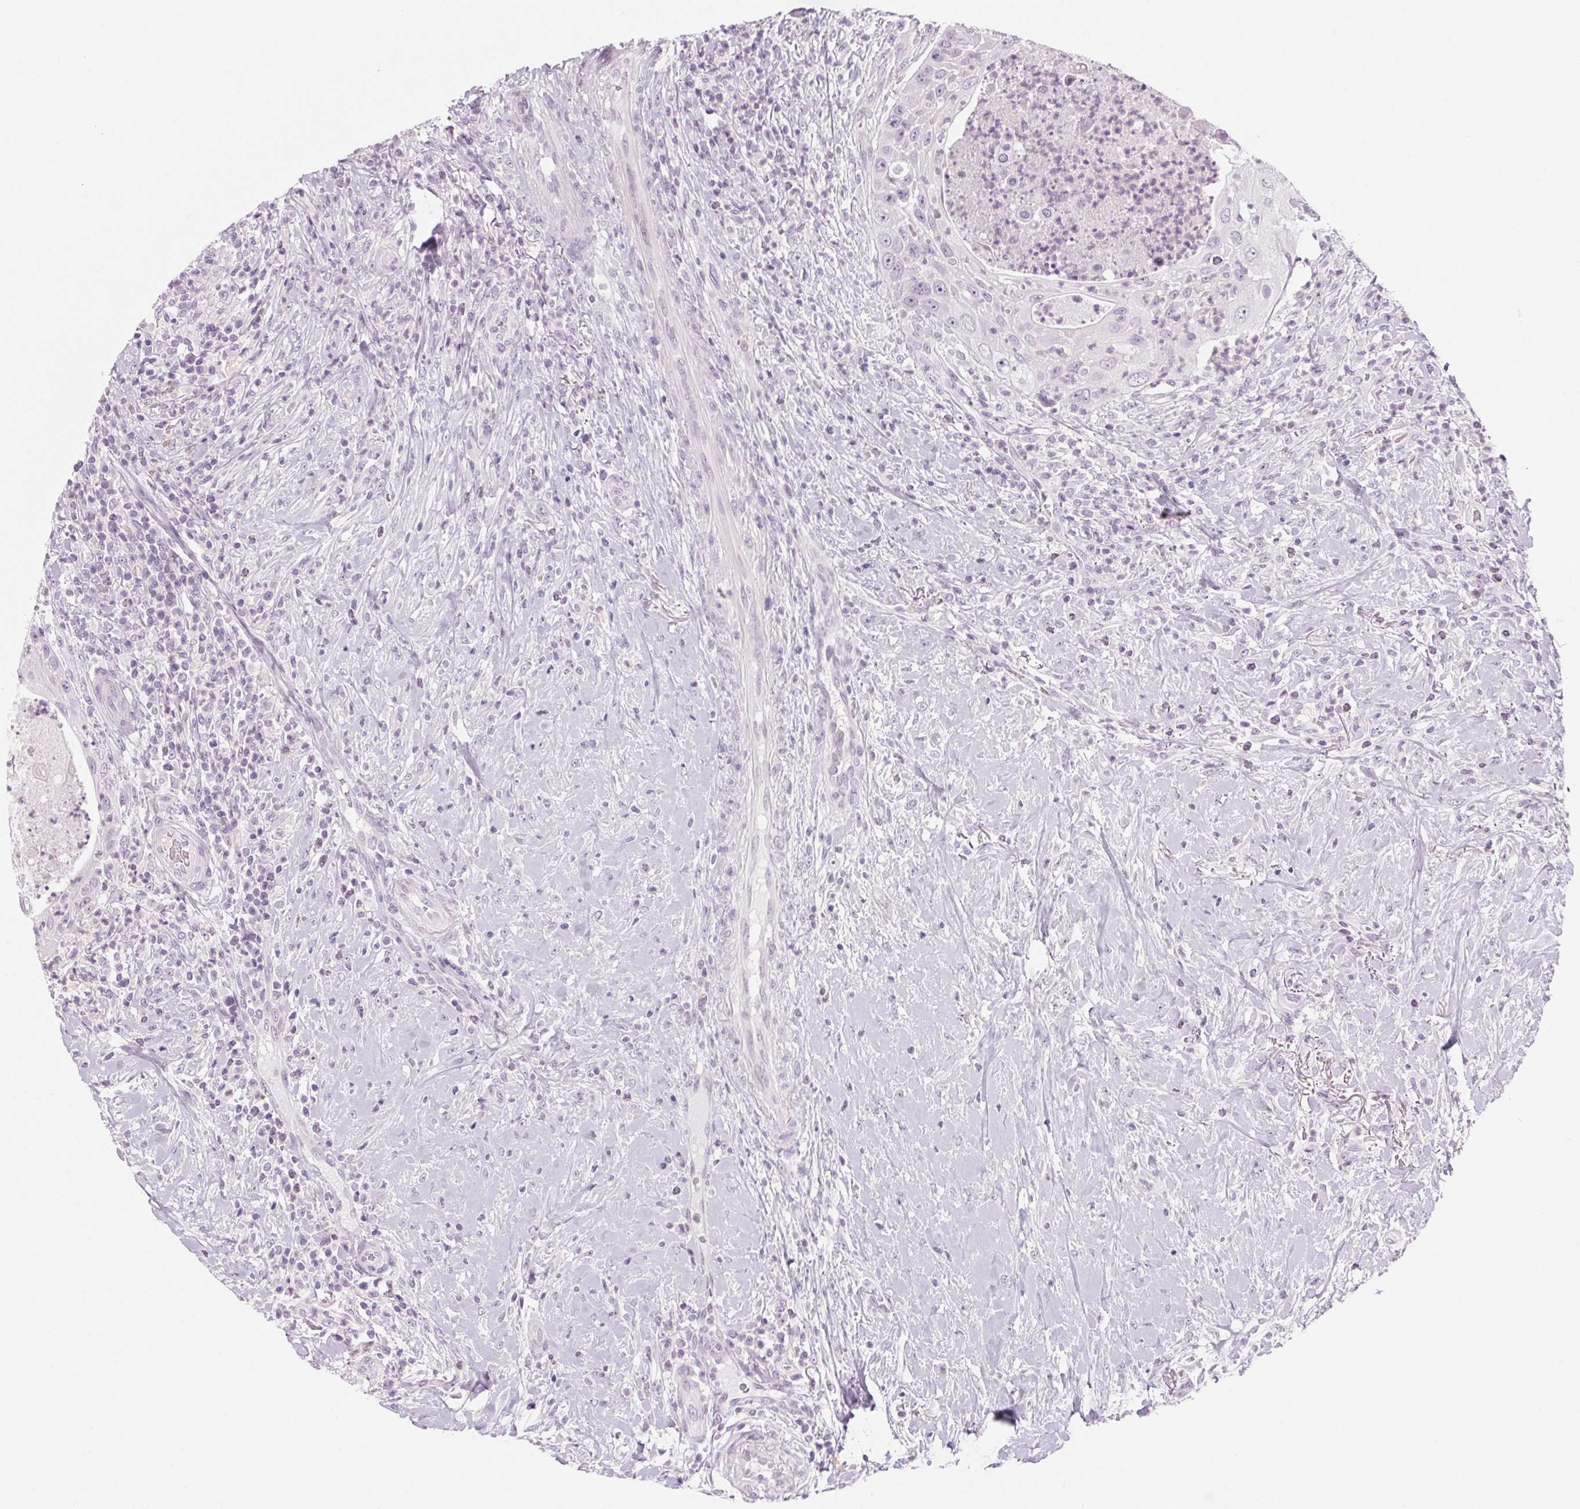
{"staining": {"intensity": "negative", "quantity": "none", "location": "none"}, "tissue": "head and neck cancer", "cell_type": "Tumor cells", "image_type": "cancer", "snomed": [{"axis": "morphology", "description": "Squamous cell carcinoma, NOS"}, {"axis": "topography", "description": "Head-Neck"}], "caption": "The micrograph exhibits no significant staining in tumor cells of head and neck squamous cell carcinoma. (Brightfield microscopy of DAB (3,3'-diaminobenzidine) immunohistochemistry (IHC) at high magnification).", "gene": "SLC6A19", "patient": {"sex": "male", "age": 69}}